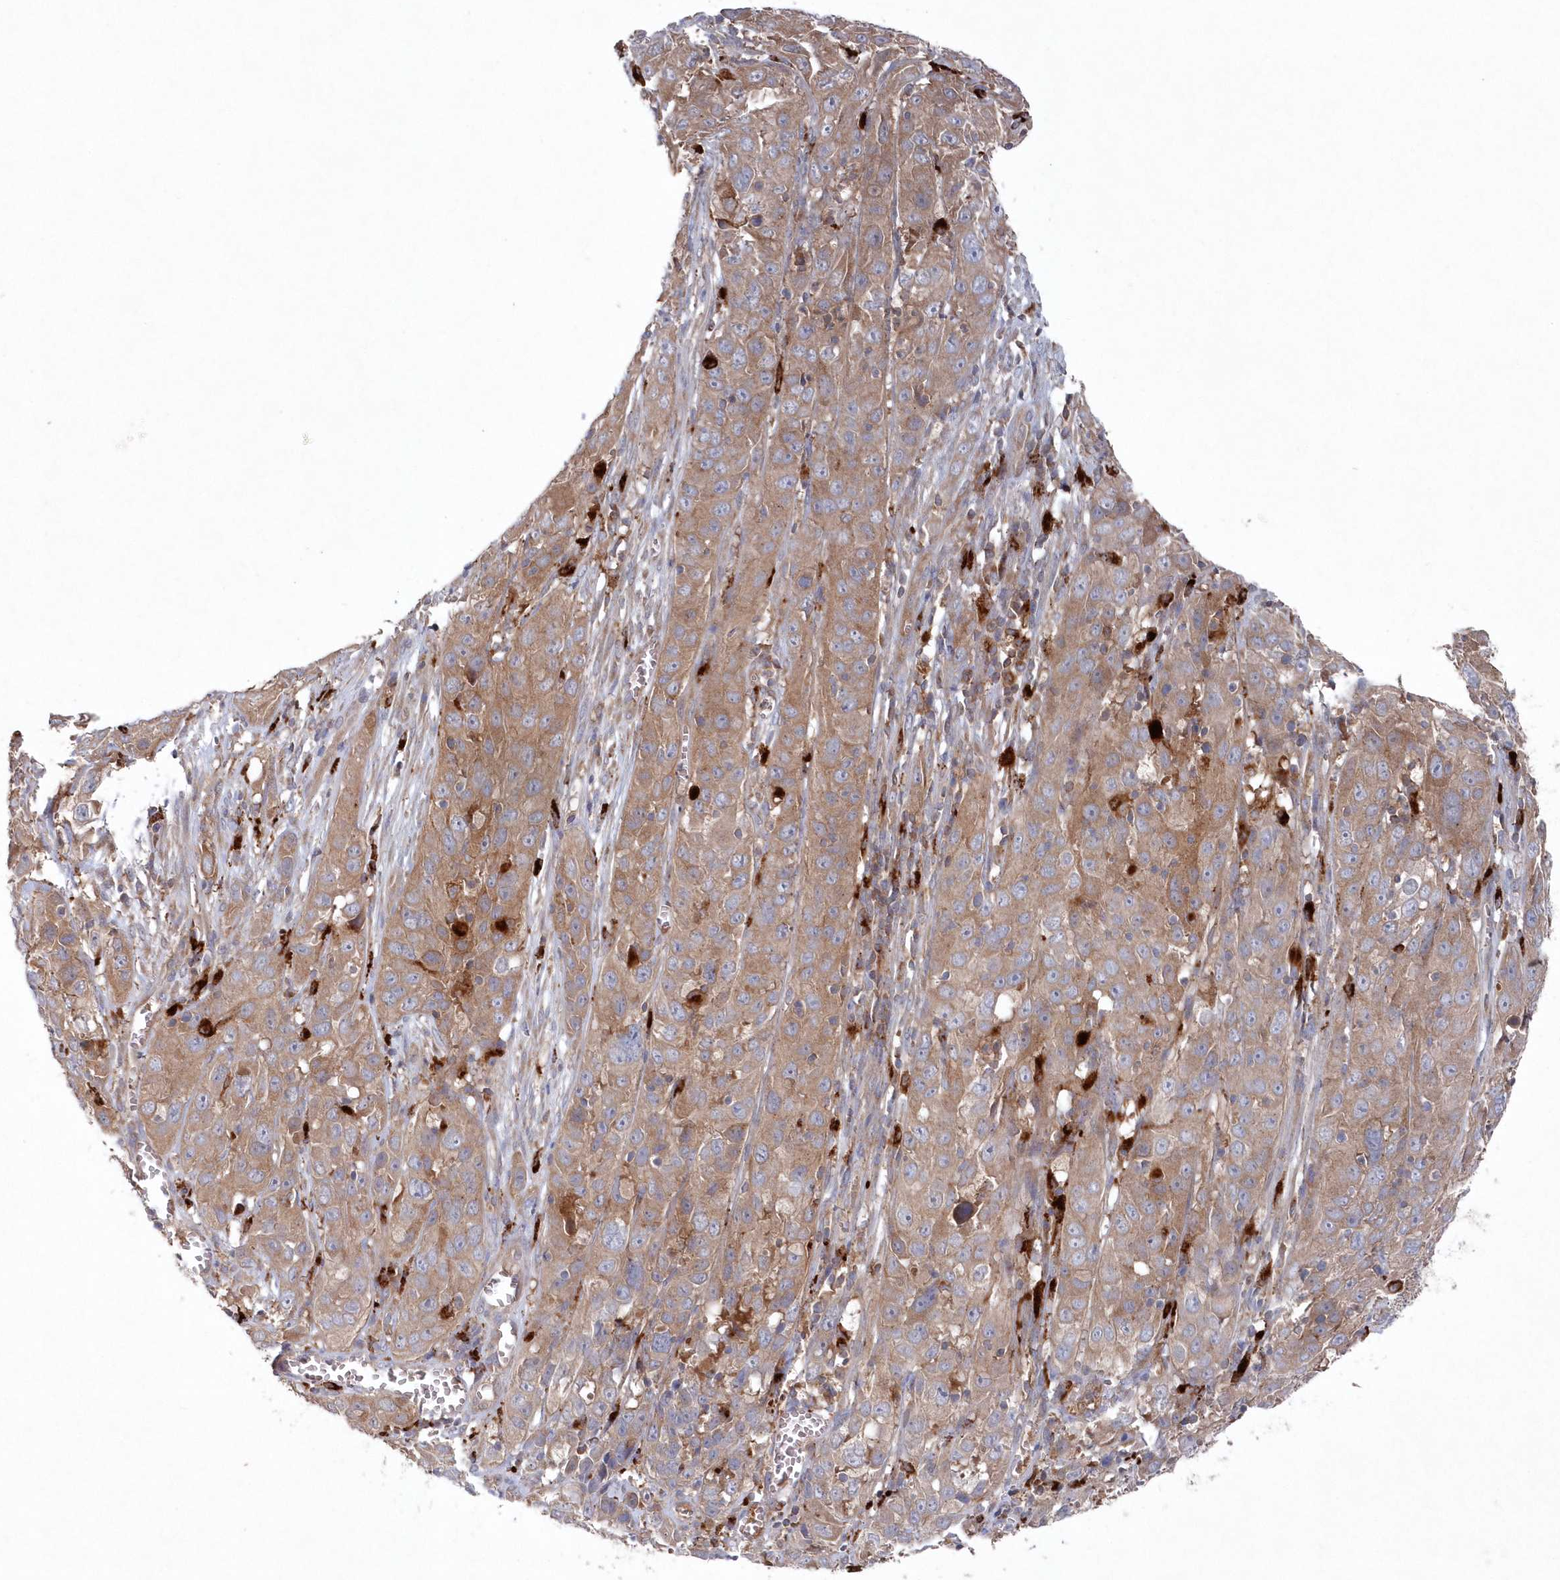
{"staining": {"intensity": "moderate", "quantity": ">75%", "location": "cytoplasmic/membranous"}, "tissue": "cervical cancer", "cell_type": "Tumor cells", "image_type": "cancer", "snomed": [{"axis": "morphology", "description": "Squamous cell carcinoma, NOS"}, {"axis": "topography", "description": "Cervix"}], "caption": "Cervical cancer (squamous cell carcinoma) tissue displays moderate cytoplasmic/membranous expression in approximately >75% of tumor cells", "gene": "ASNSD1", "patient": {"sex": "female", "age": 32}}